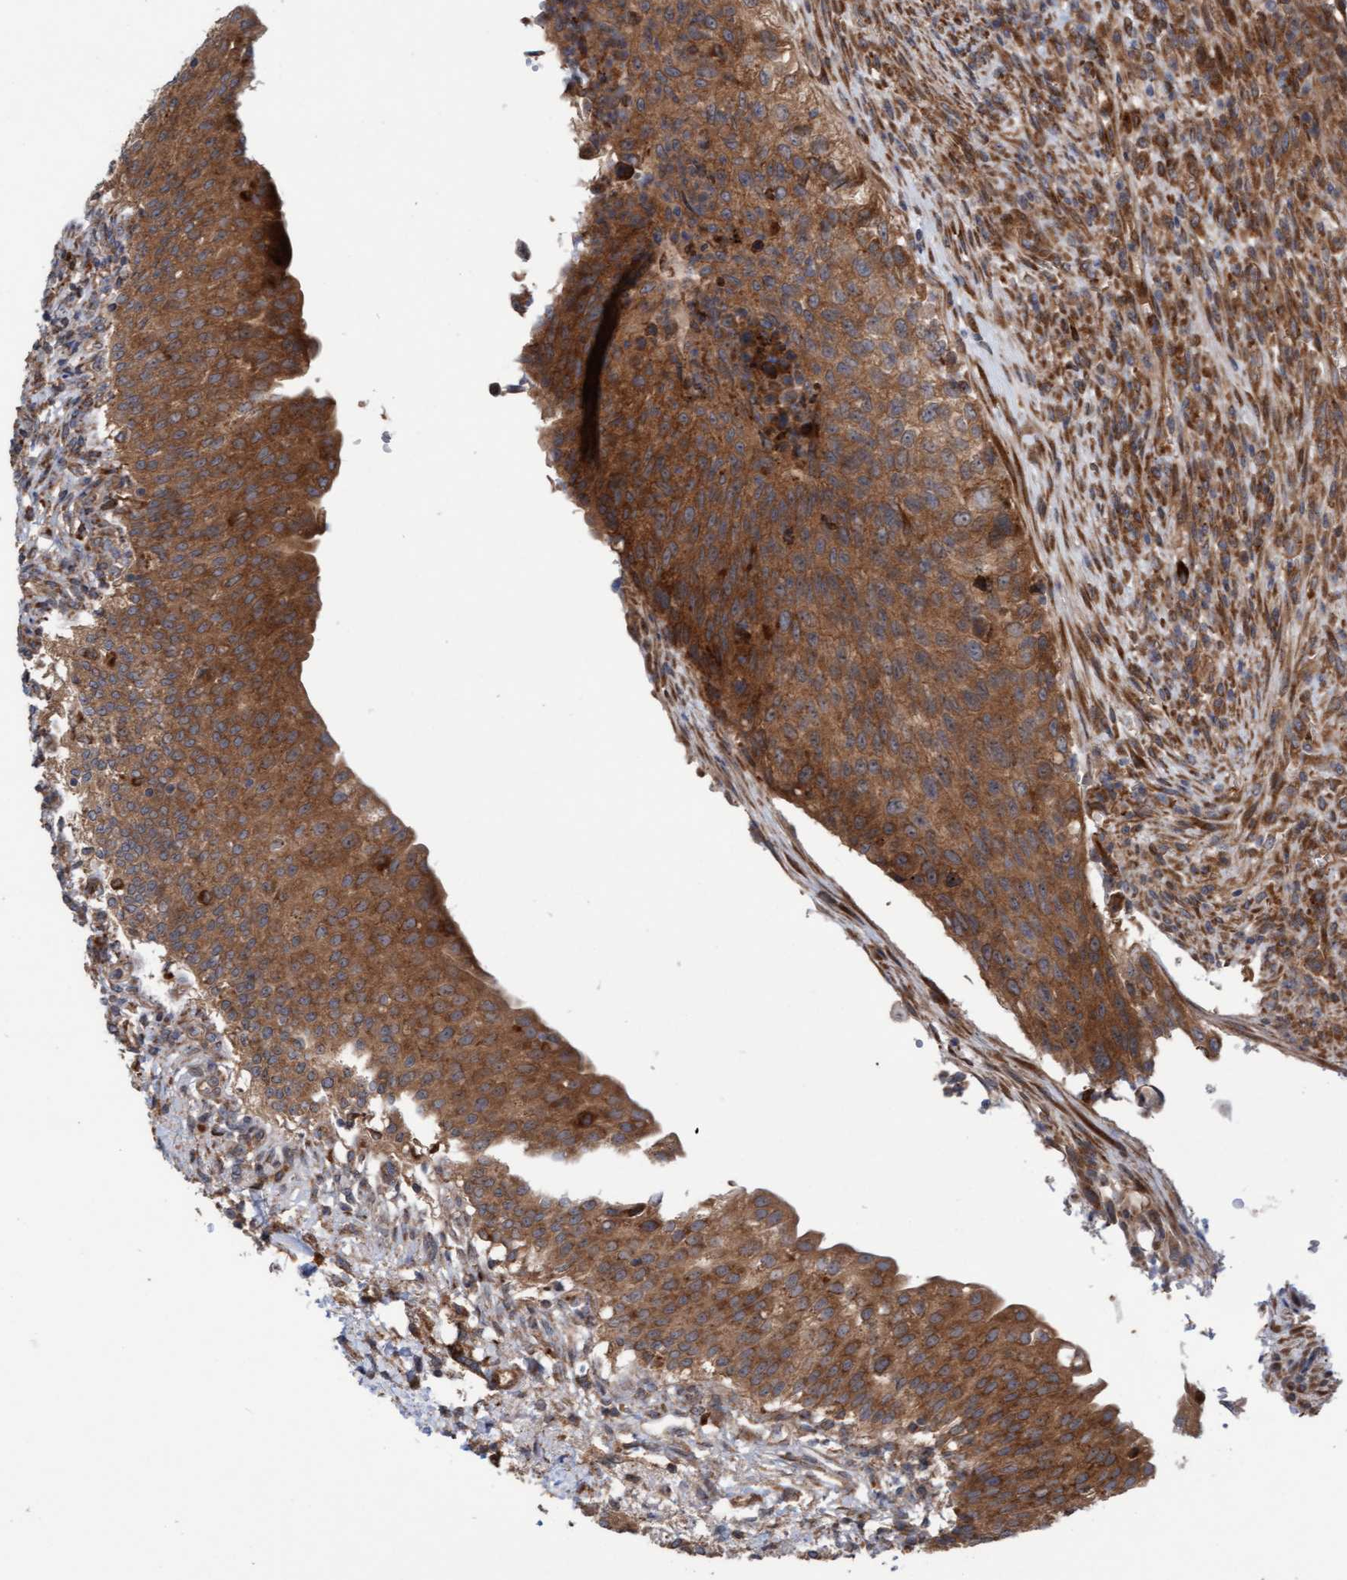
{"staining": {"intensity": "moderate", "quantity": ">75%", "location": "cytoplasmic/membranous"}, "tissue": "urinary bladder", "cell_type": "Urothelial cells", "image_type": "normal", "snomed": [{"axis": "morphology", "description": "Normal tissue, NOS"}, {"axis": "topography", "description": "Urinary bladder"}], "caption": "Urinary bladder stained with IHC shows moderate cytoplasmic/membranous positivity in approximately >75% of urothelial cells.", "gene": "KIAA0753", "patient": {"sex": "female", "age": 60}}